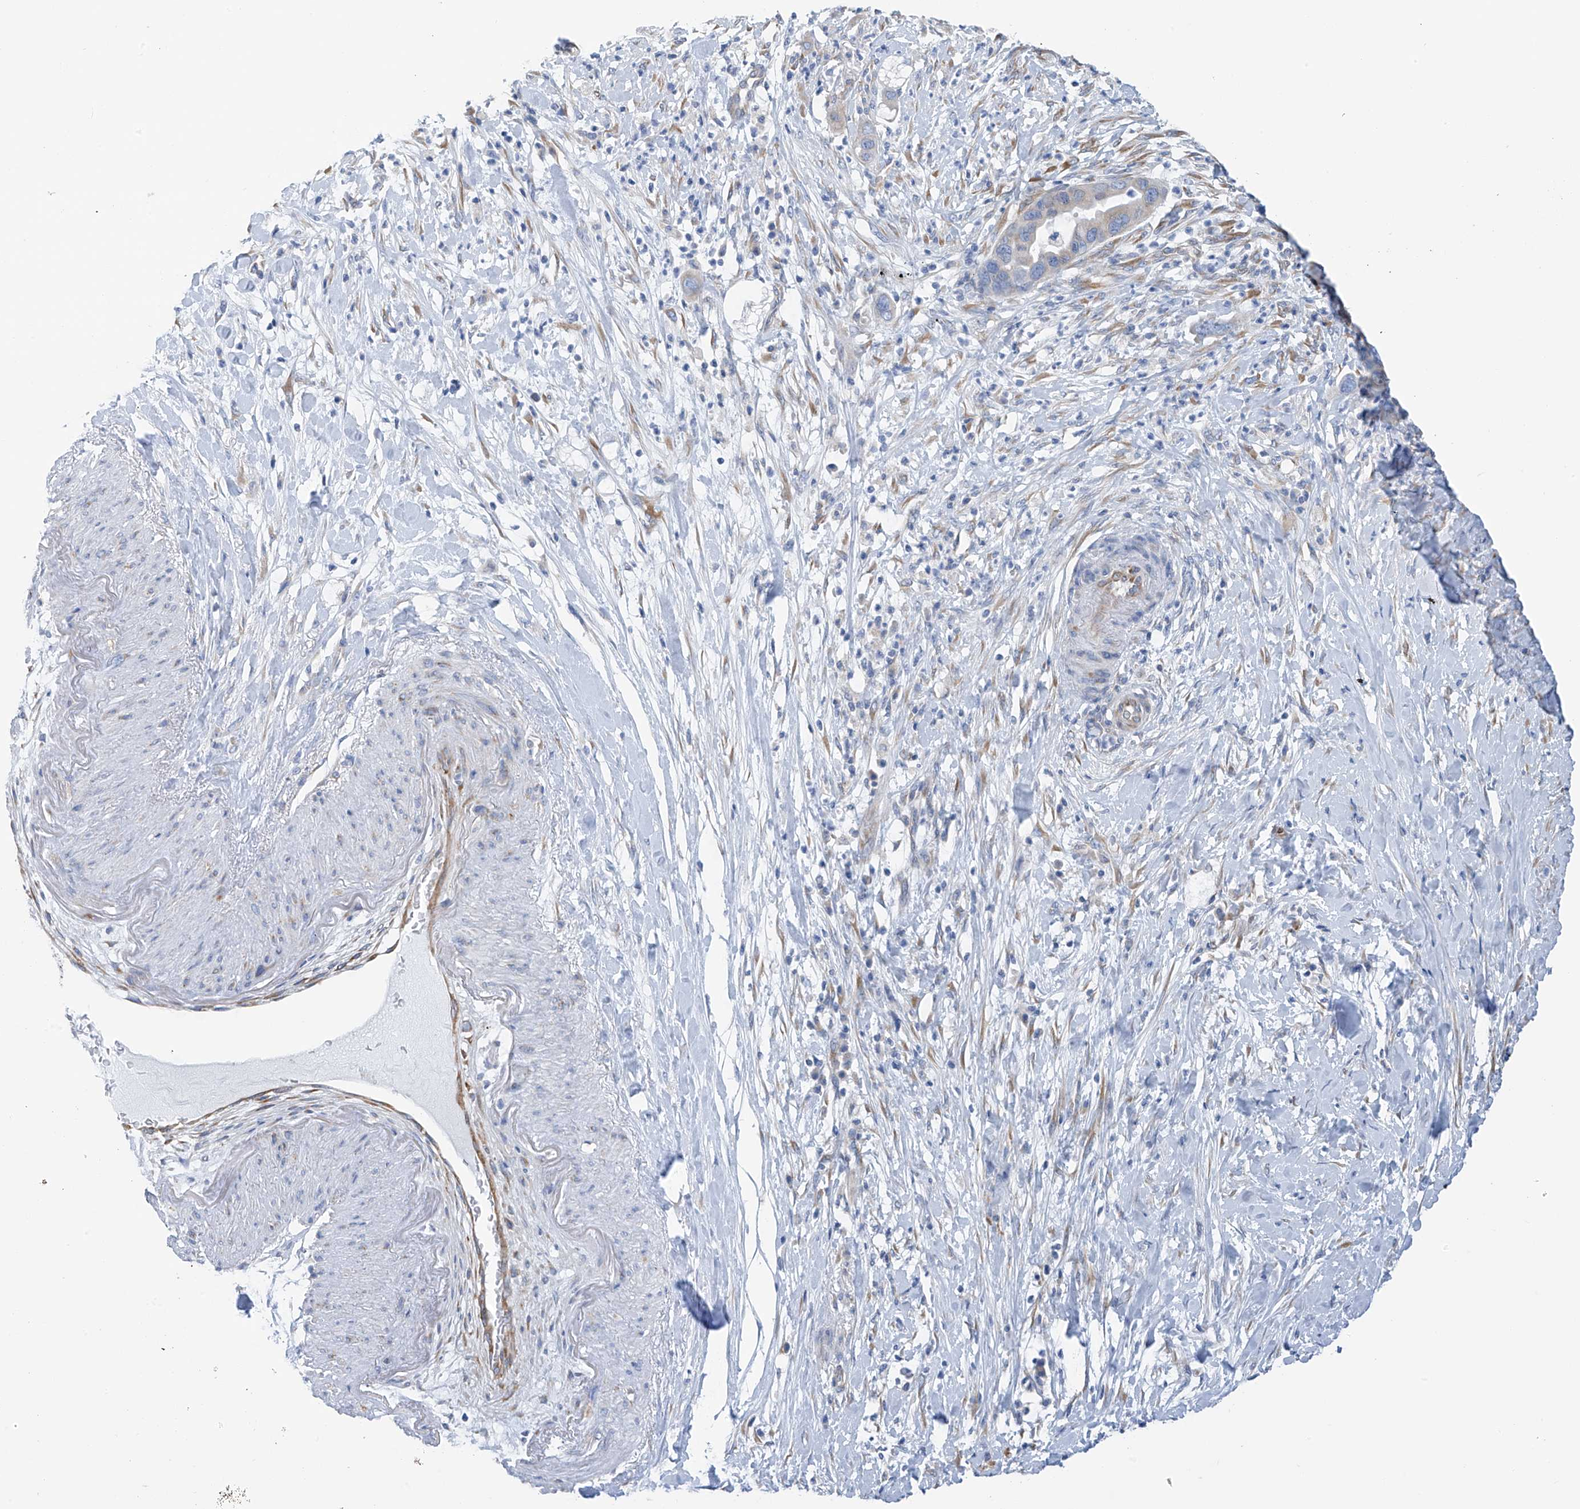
{"staining": {"intensity": "negative", "quantity": "none", "location": "none"}, "tissue": "pancreatic cancer", "cell_type": "Tumor cells", "image_type": "cancer", "snomed": [{"axis": "morphology", "description": "Adenocarcinoma, NOS"}, {"axis": "topography", "description": "Pancreas"}], "caption": "The immunohistochemistry image has no significant expression in tumor cells of adenocarcinoma (pancreatic) tissue.", "gene": "RCN2", "patient": {"sex": "female", "age": 71}}